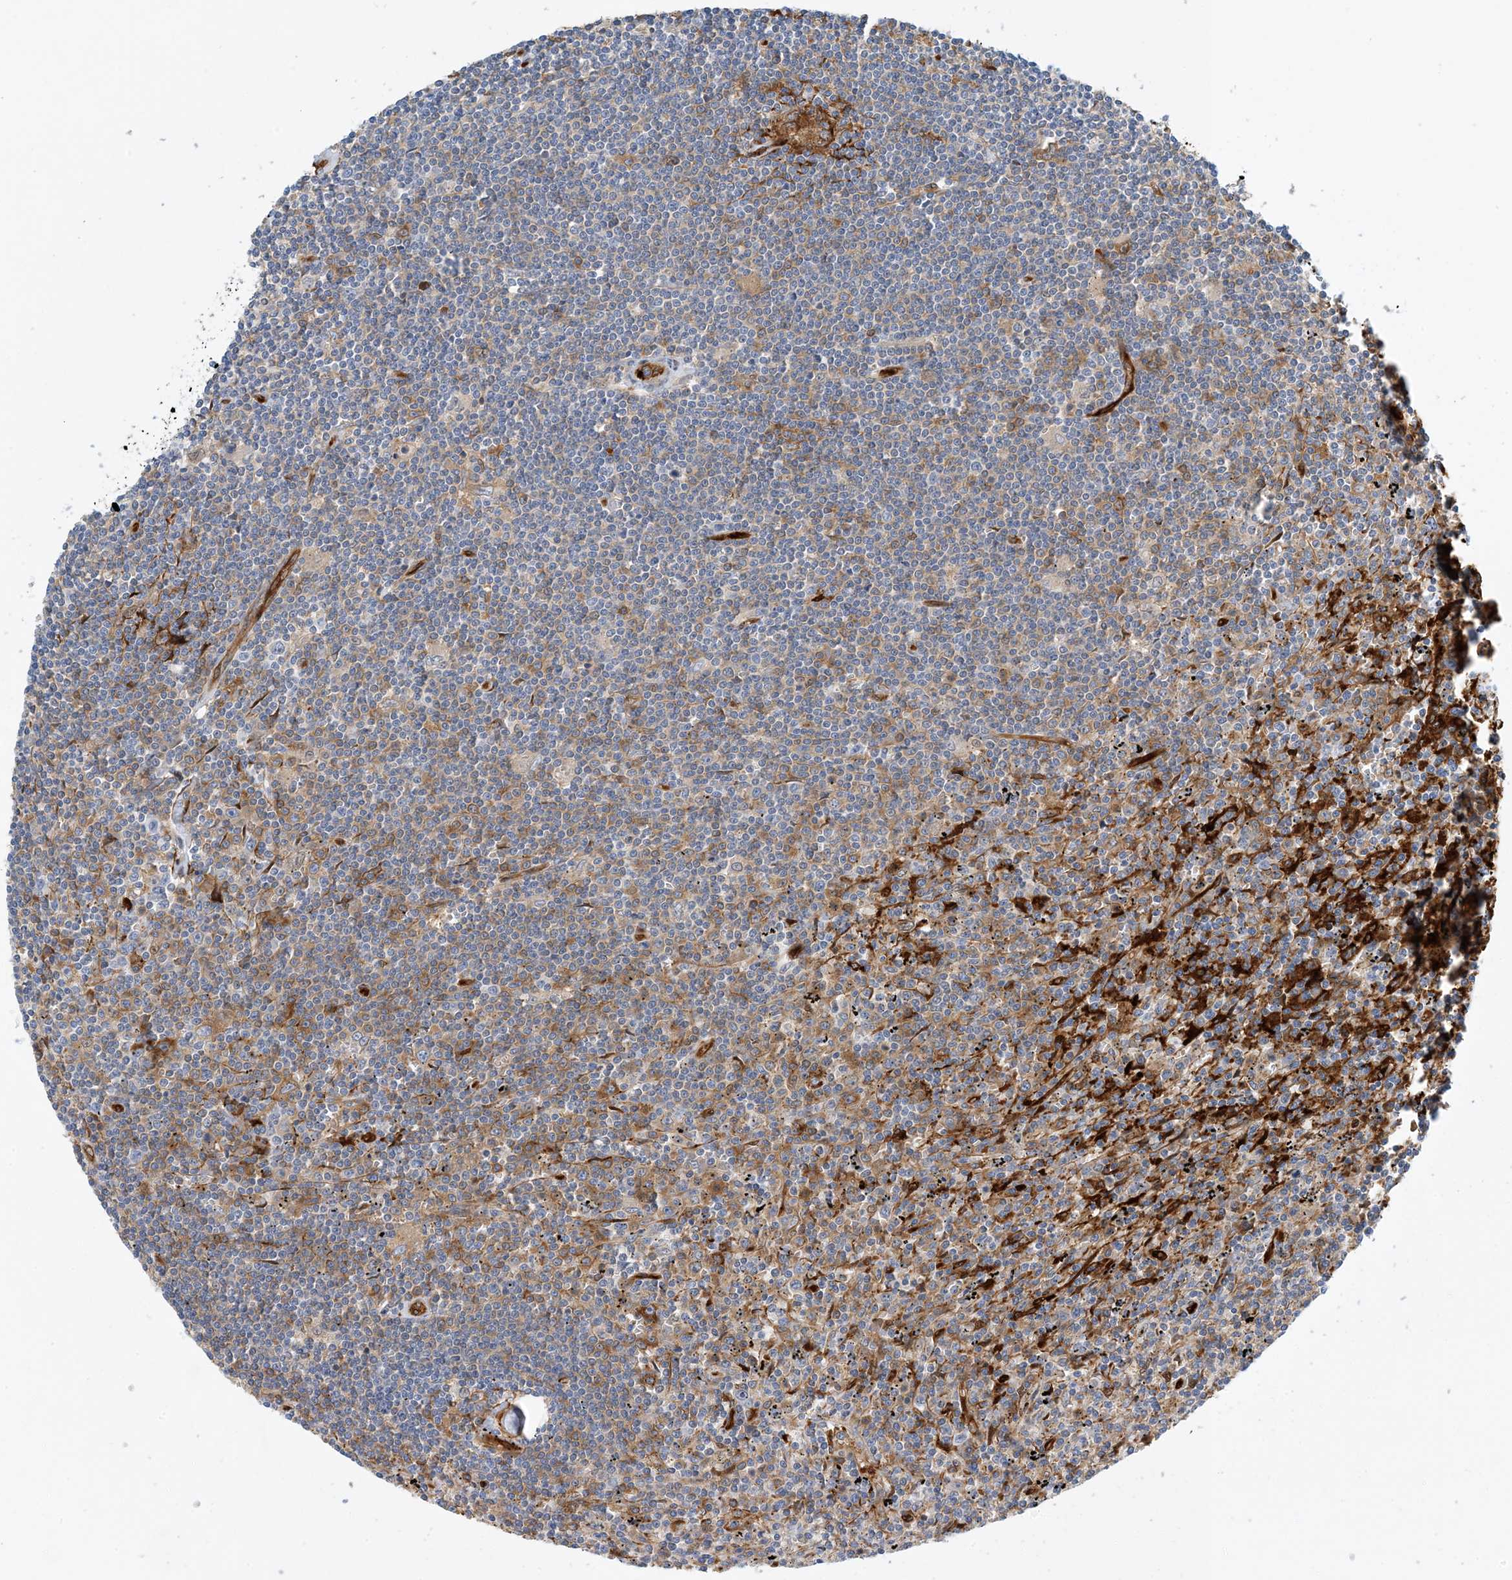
{"staining": {"intensity": "negative", "quantity": "none", "location": "none"}, "tissue": "lymphoma", "cell_type": "Tumor cells", "image_type": "cancer", "snomed": [{"axis": "morphology", "description": "Malignant lymphoma, non-Hodgkin's type, Low grade"}, {"axis": "topography", "description": "Spleen"}], "caption": "The IHC micrograph has no significant positivity in tumor cells of lymphoma tissue.", "gene": "PCDHA2", "patient": {"sex": "male", "age": 76}}